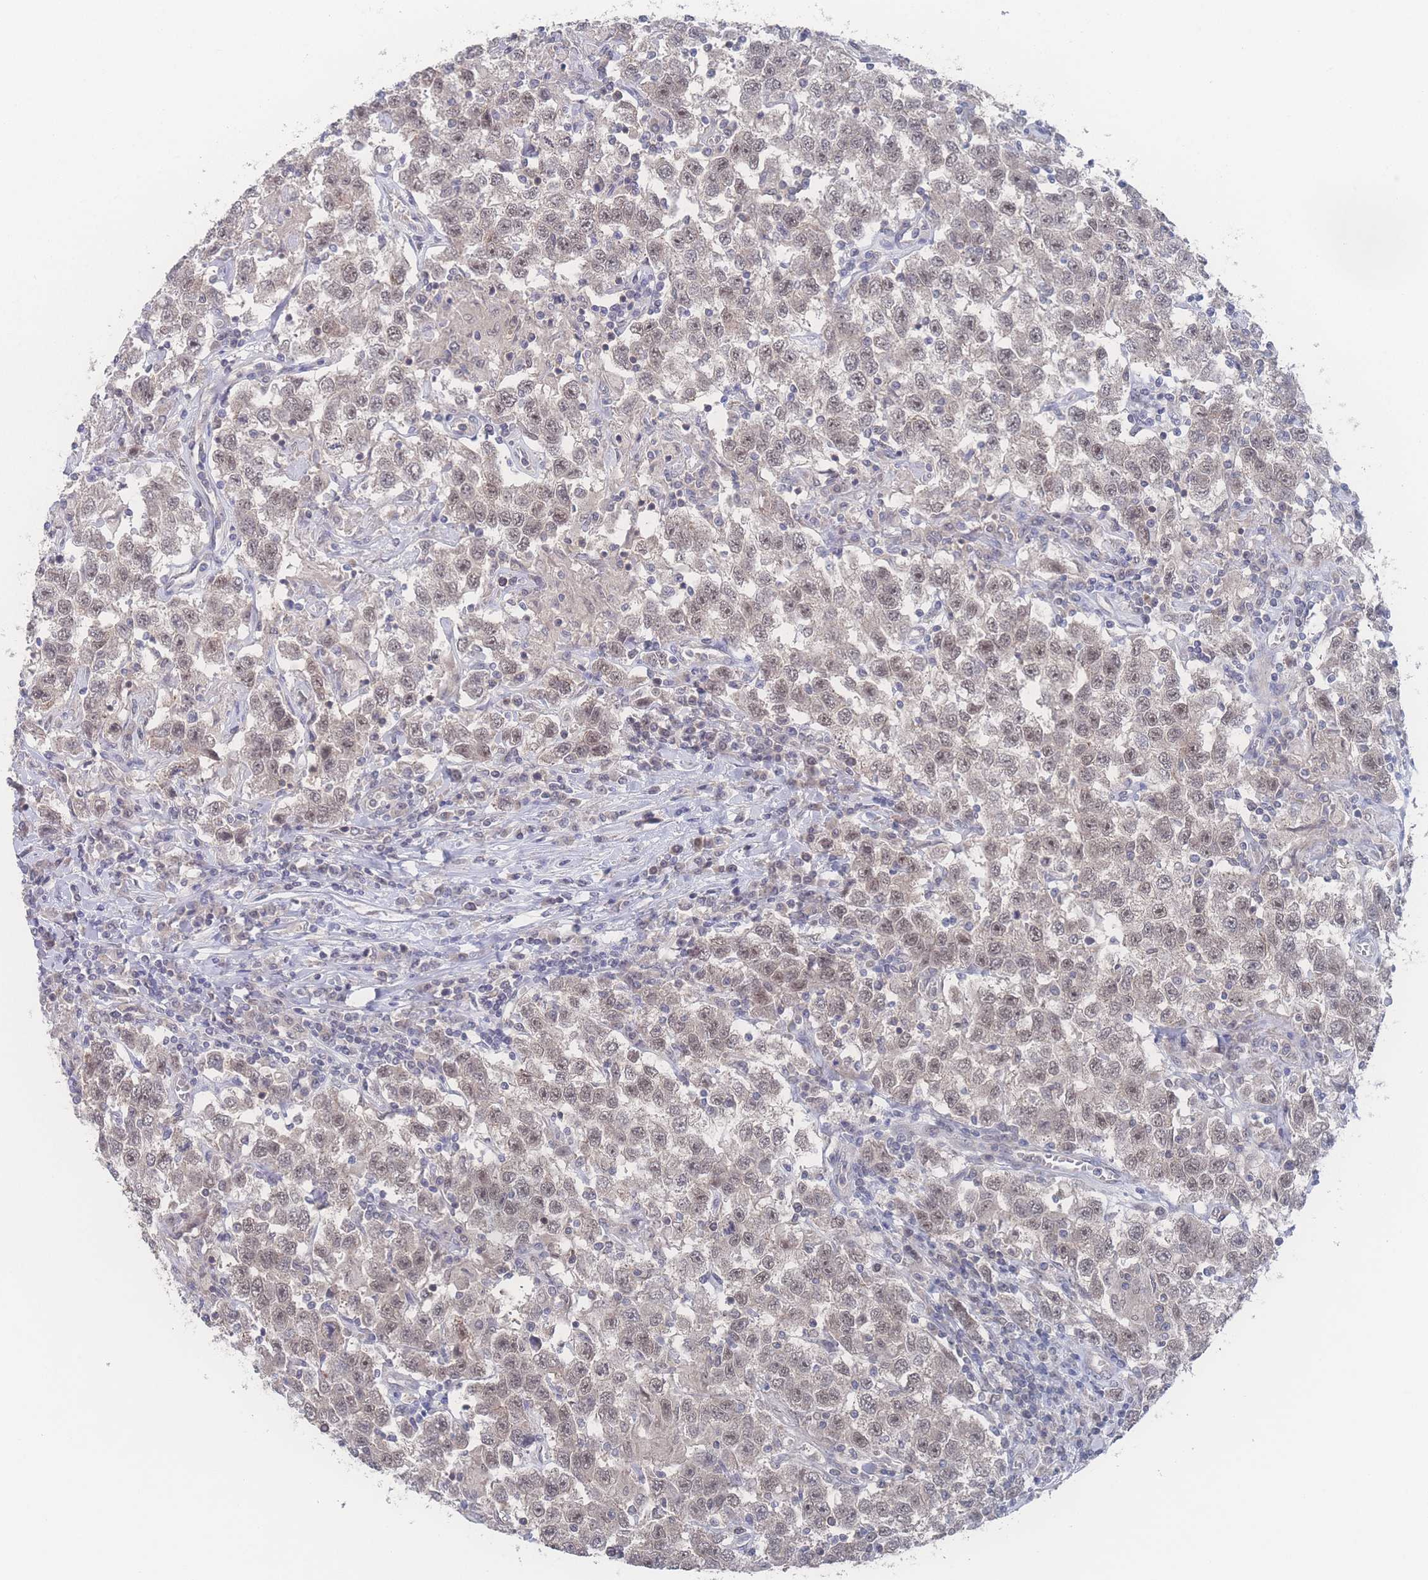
{"staining": {"intensity": "weak", "quantity": "25%-75%", "location": "nuclear"}, "tissue": "testis cancer", "cell_type": "Tumor cells", "image_type": "cancer", "snomed": [{"axis": "morphology", "description": "Seminoma, NOS"}, {"axis": "topography", "description": "Testis"}], "caption": "Testis cancer (seminoma) stained with a protein marker shows weak staining in tumor cells.", "gene": "NBEAL1", "patient": {"sex": "male", "age": 41}}